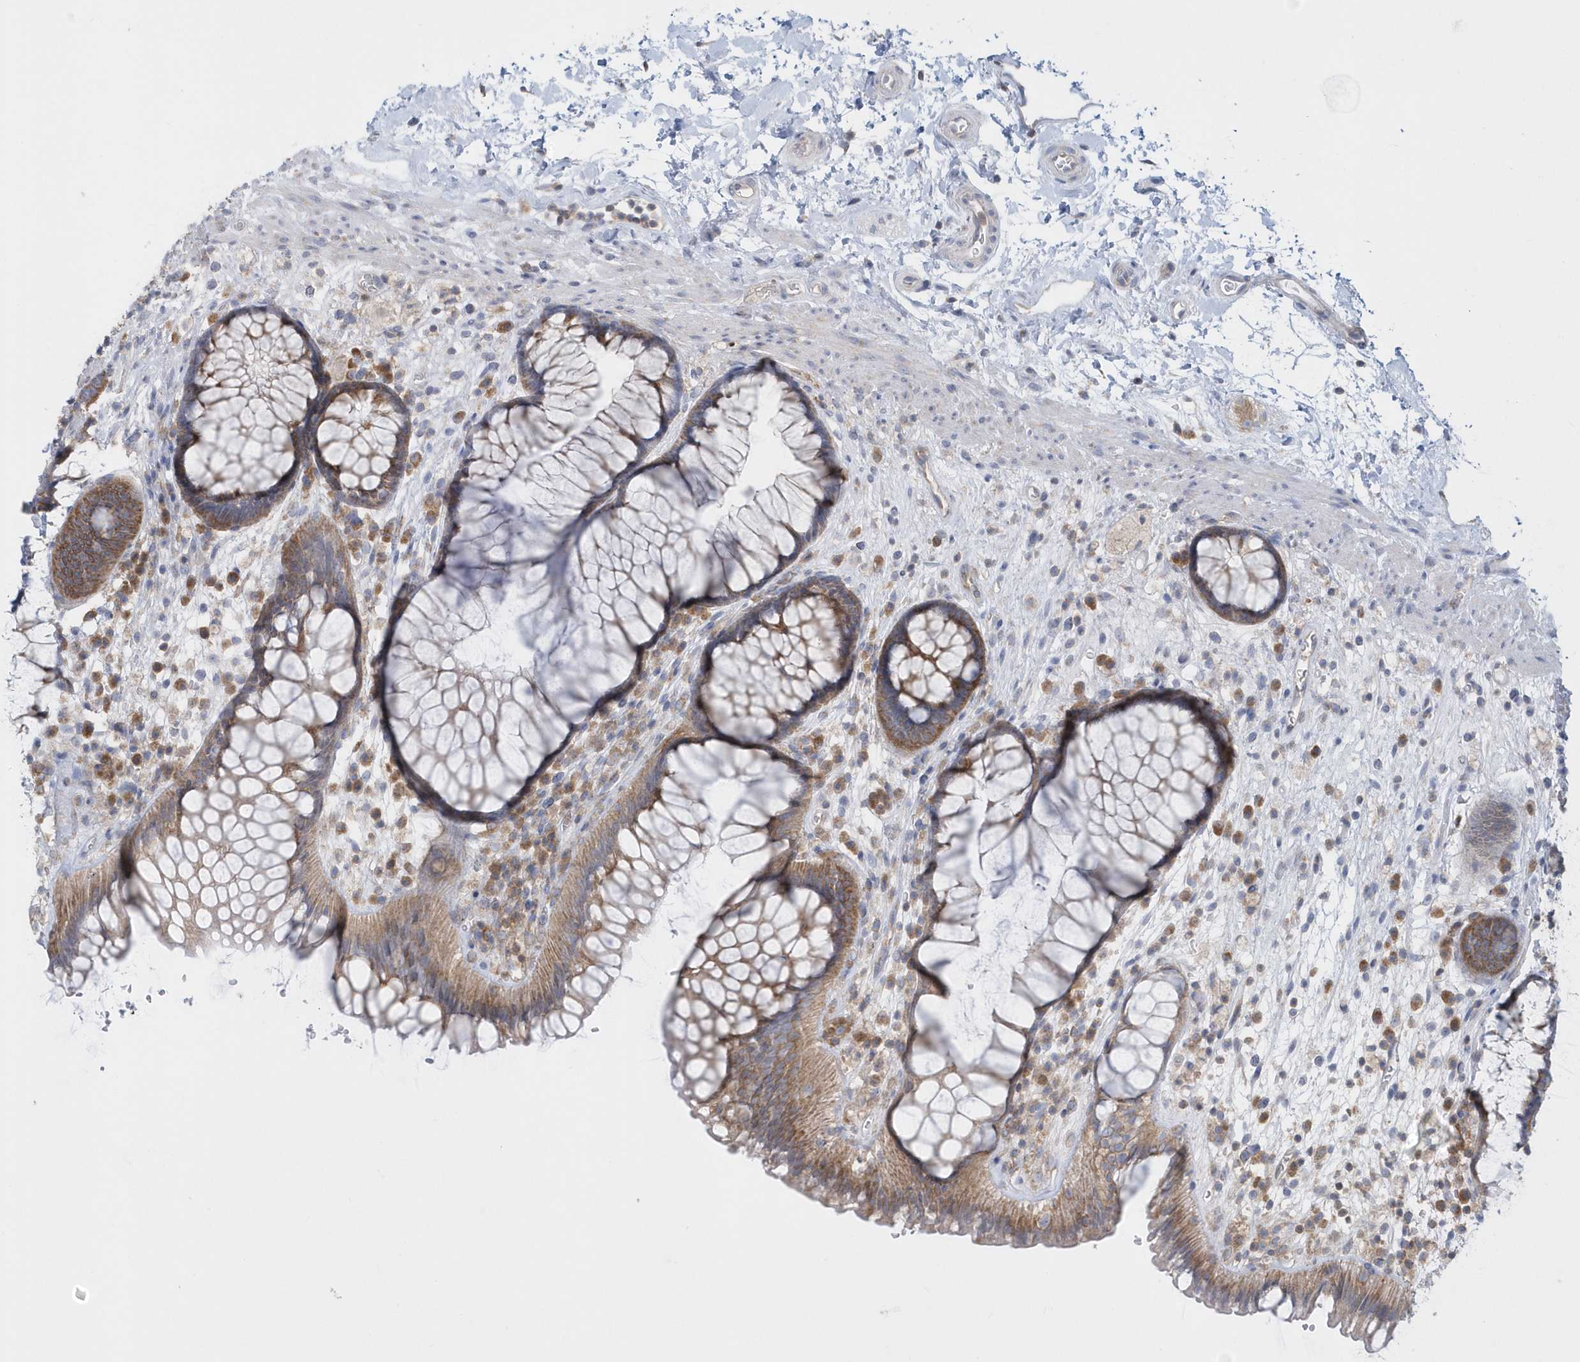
{"staining": {"intensity": "moderate", "quantity": ">75%", "location": "cytoplasmic/membranous"}, "tissue": "rectum", "cell_type": "Glandular cells", "image_type": "normal", "snomed": [{"axis": "morphology", "description": "Normal tissue, NOS"}, {"axis": "topography", "description": "Rectum"}], "caption": "Normal rectum demonstrates moderate cytoplasmic/membranous expression in about >75% of glandular cells.", "gene": "EIF3C", "patient": {"sex": "male", "age": 51}}